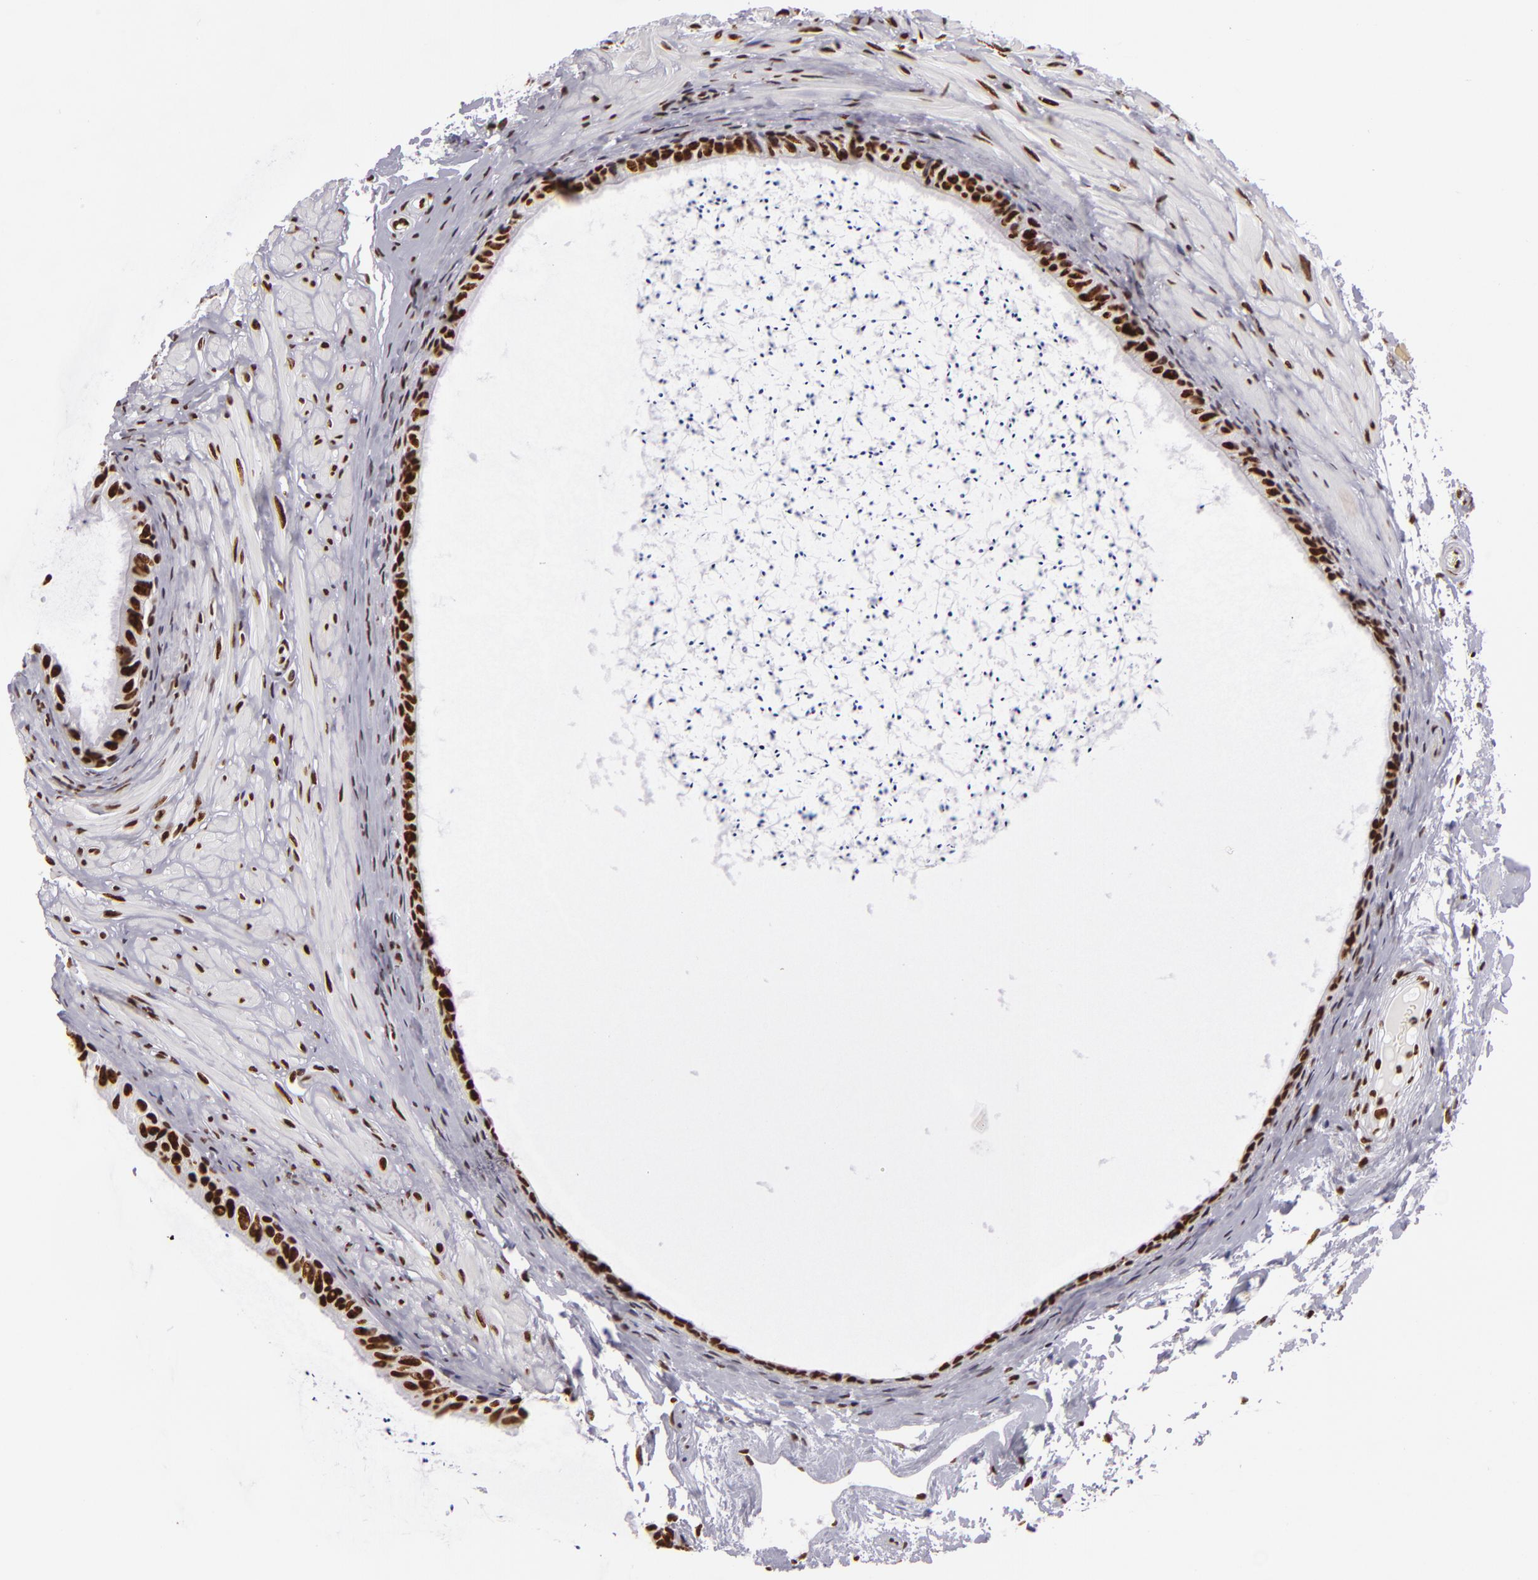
{"staining": {"intensity": "strong", "quantity": ">75%", "location": "nuclear"}, "tissue": "epididymis", "cell_type": "Glandular cells", "image_type": "normal", "snomed": [{"axis": "morphology", "description": "Normal tissue, NOS"}, {"axis": "topography", "description": "Epididymis"}], "caption": "Protein staining of benign epididymis displays strong nuclear staining in approximately >75% of glandular cells. Nuclei are stained in blue.", "gene": "SAFB", "patient": {"sex": "male", "age": 77}}